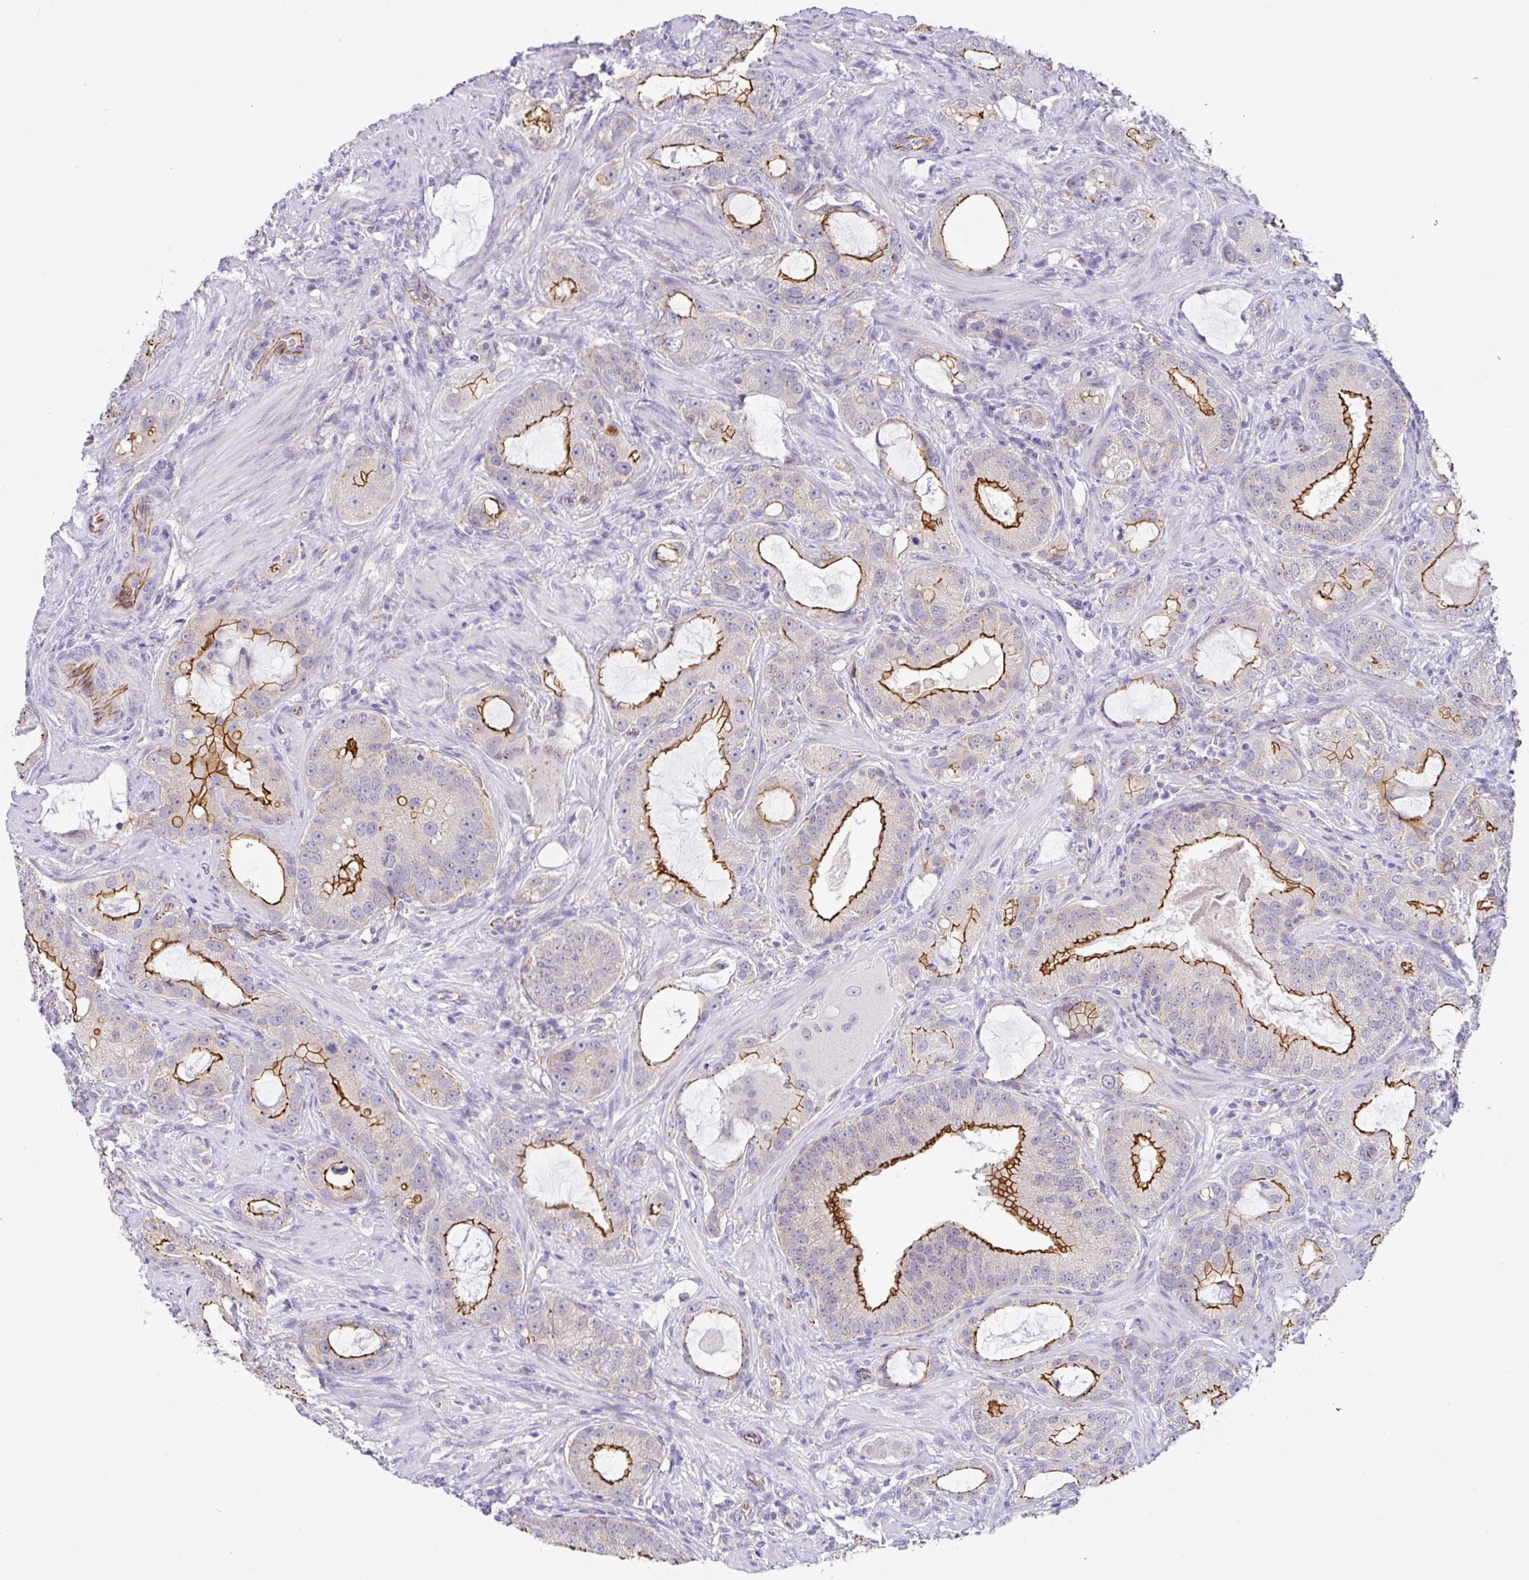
{"staining": {"intensity": "strong", "quantity": "25%-75%", "location": "cytoplasmic/membranous"}, "tissue": "prostate cancer", "cell_type": "Tumor cells", "image_type": "cancer", "snomed": [{"axis": "morphology", "description": "Adenocarcinoma, High grade"}, {"axis": "topography", "description": "Prostate"}], "caption": "Immunohistochemical staining of prostate cancer (high-grade adenocarcinoma) demonstrates high levels of strong cytoplasmic/membranous protein positivity in about 25%-75% of tumor cells.", "gene": "CGNL1", "patient": {"sex": "male", "age": 65}}